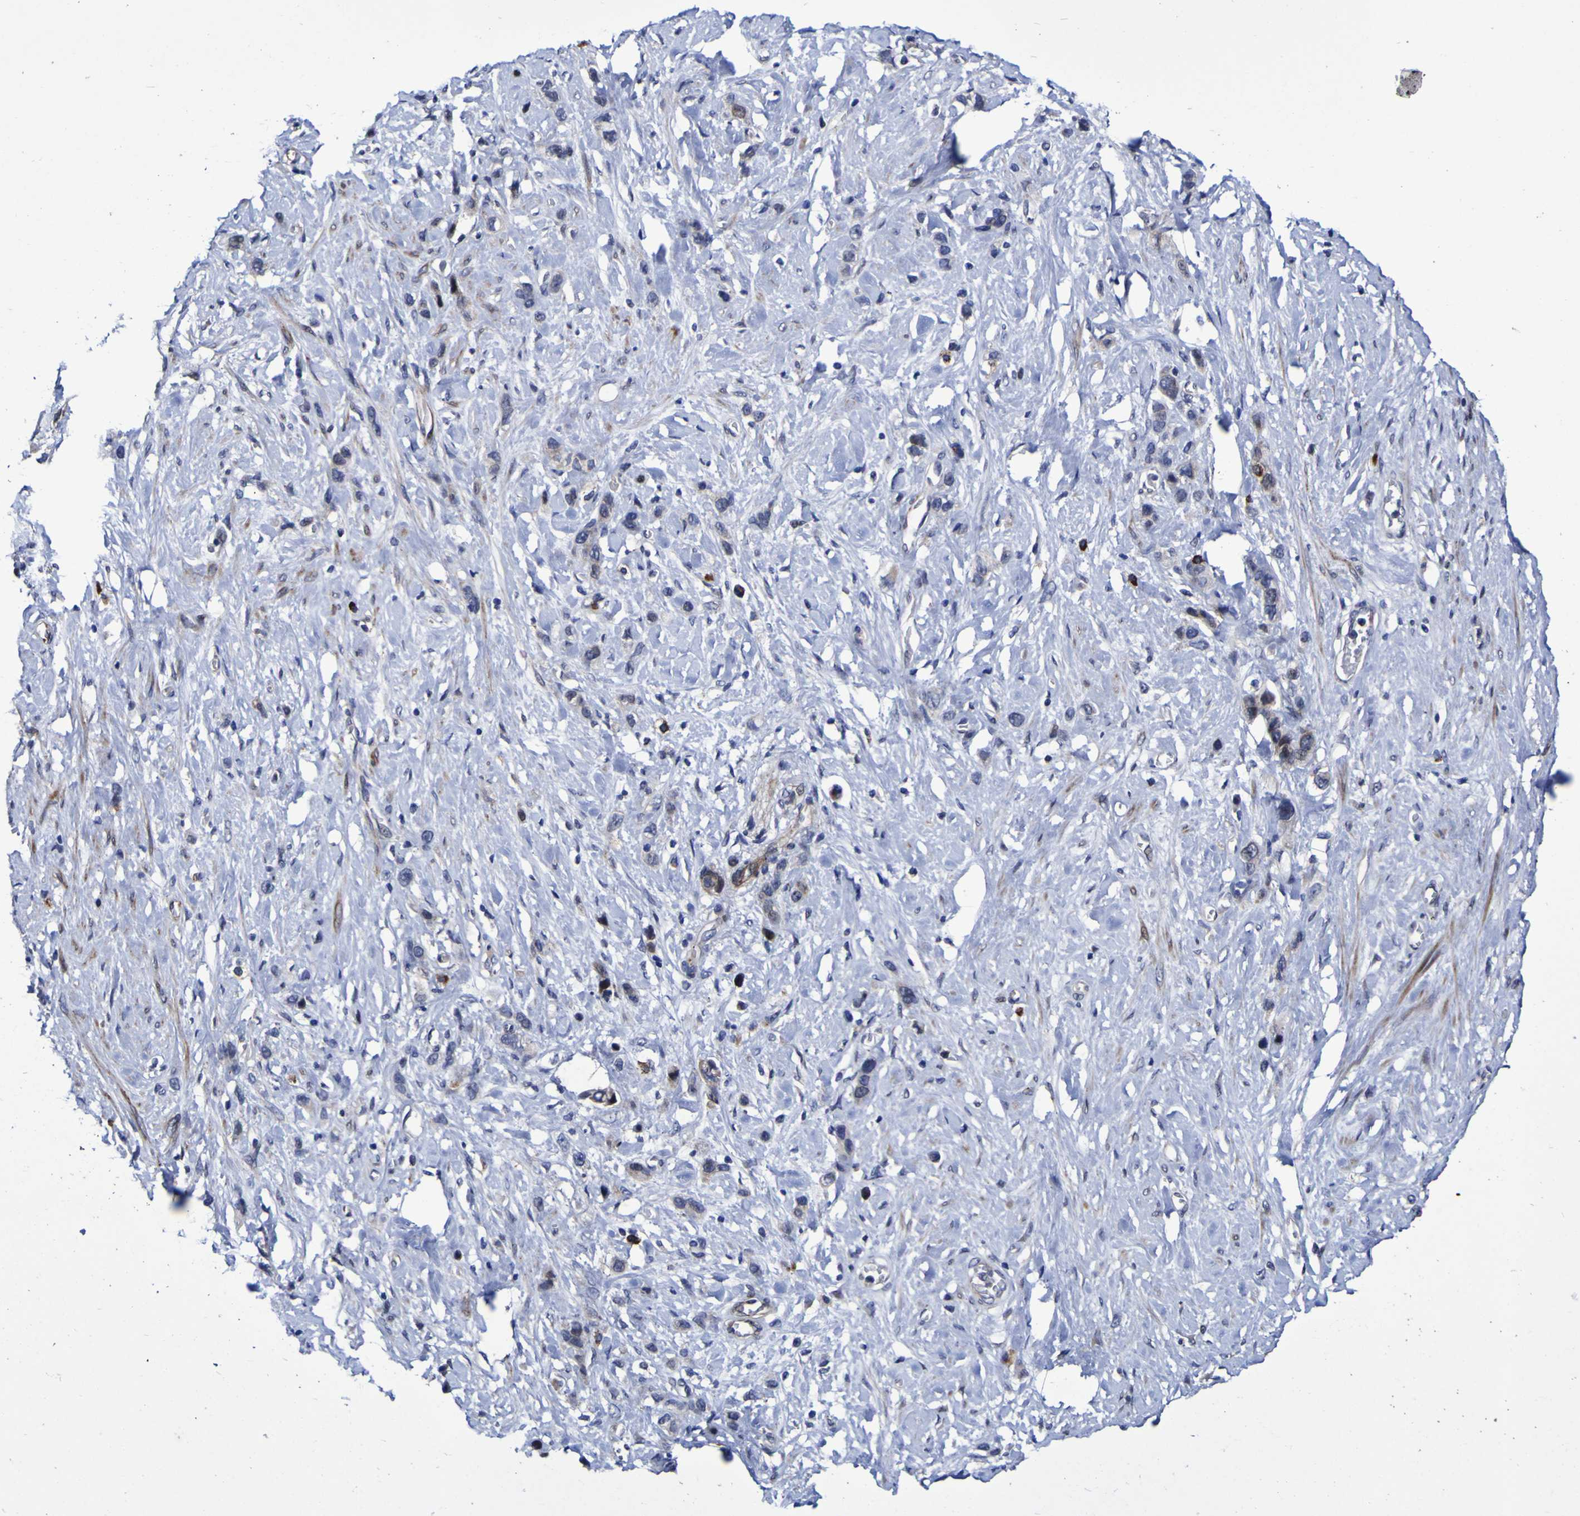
{"staining": {"intensity": "moderate", "quantity": "<25%", "location": "cytoplasmic/membranous"}, "tissue": "stomach cancer", "cell_type": "Tumor cells", "image_type": "cancer", "snomed": [{"axis": "morphology", "description": "Adenocarcinoma, NOS"}, {"axis": "morphology", "description": "Adenocarcinoma, High grade"}, {"axis": "topography", "description": "Stomach, upper"}, {"axis": "topography", "description": "Stomach, lower"}], "caption": "This is an image of immunohistochemistry (IHC) staining of stomach adenocarcinoma, which shows moderate expression in the cytoplasmic/membranous of tumor cells.", "gene": "MGLL", "patient": {"sex": "female", "age": 65}}